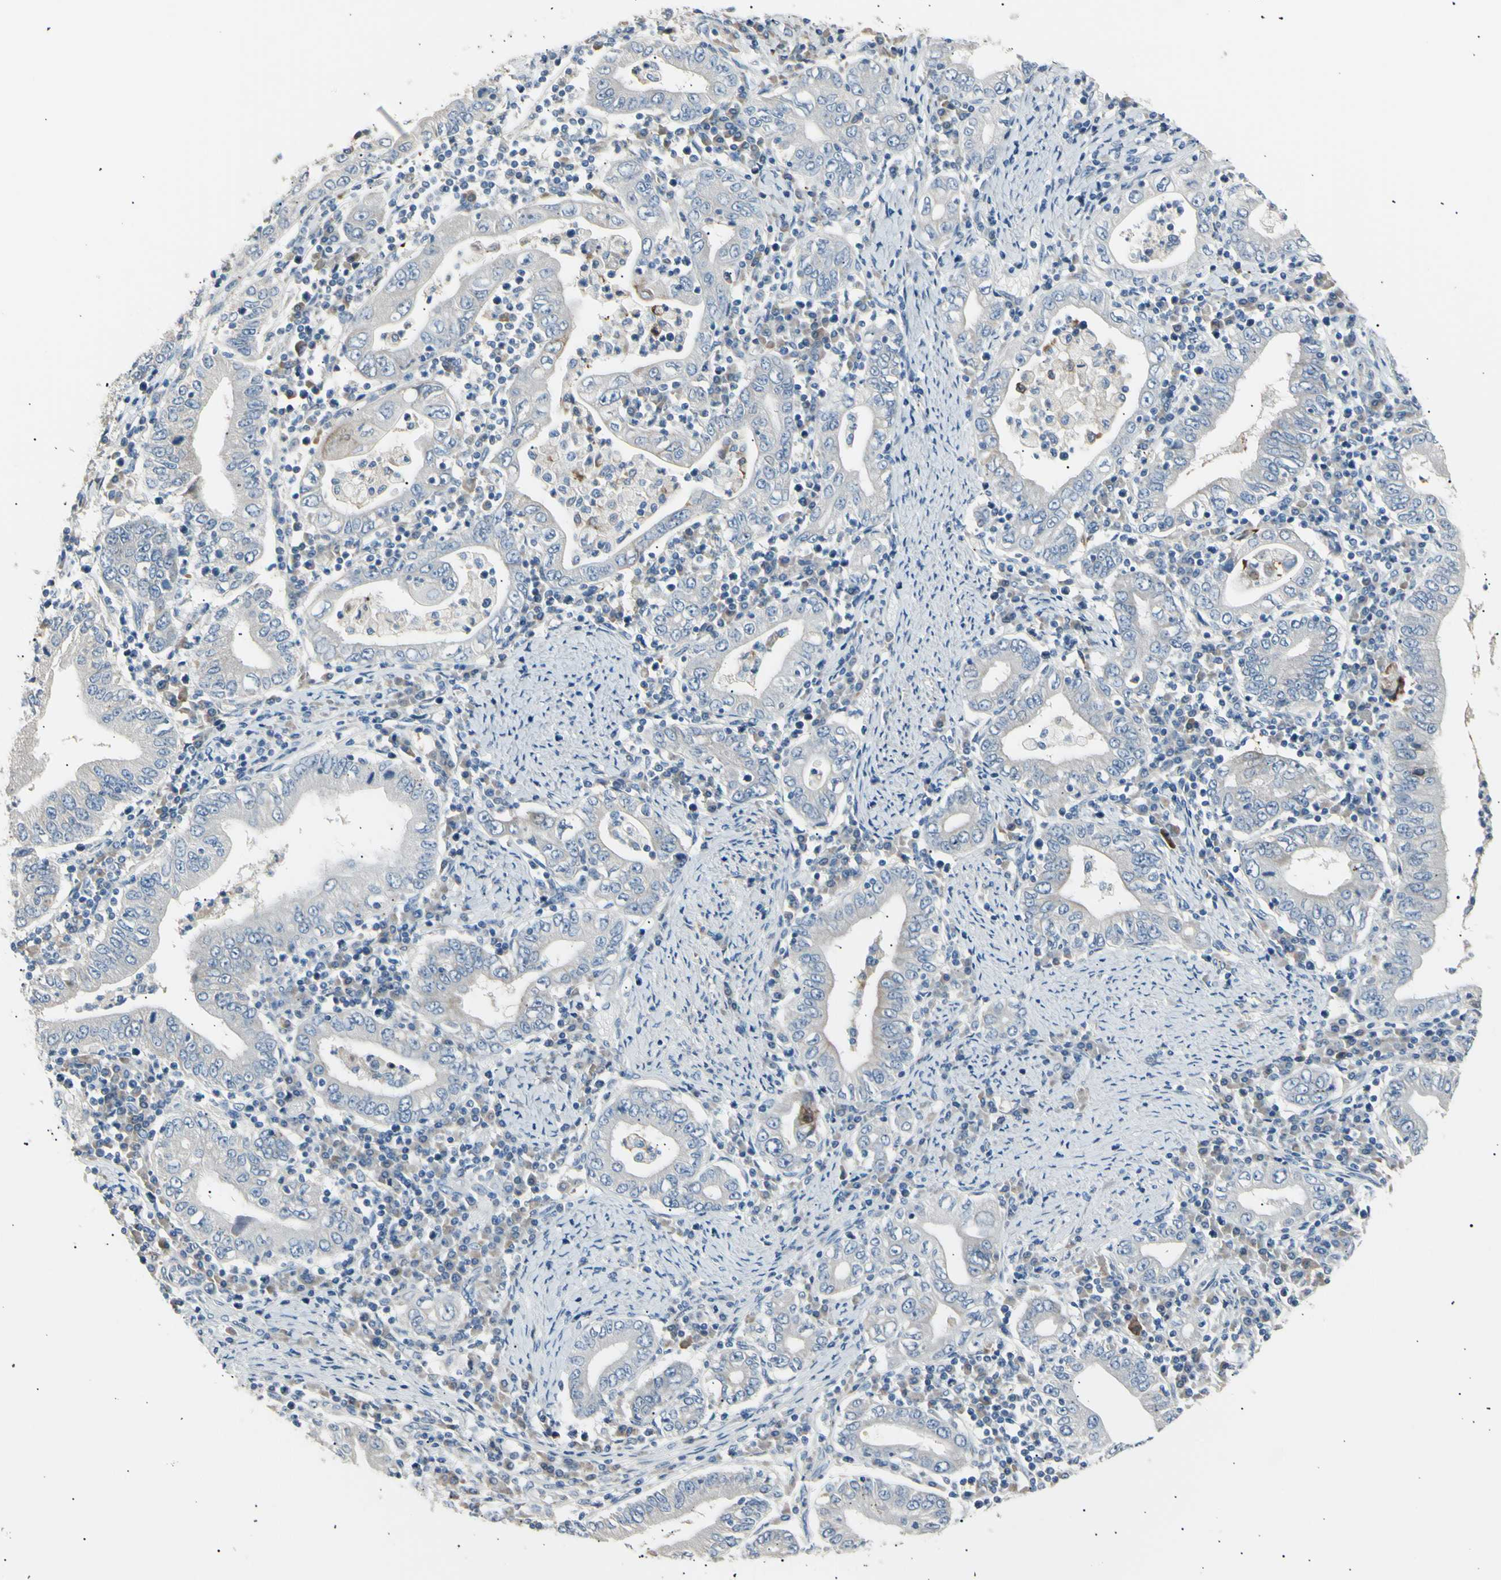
{"staining": {"intensity": "negative", "quantity": "none", "location": "none"}, "tissue": "stomach cancer", "cell_type": "Tumor cells", "image_type": "cancer", "snomed": [{"axis": "morphology", "description": "Normal tissue, NOS"}, {"axis": "morphology", "description": "Adenocarcinoma, NOS"}, {"axis": "topography", "description": "Esophagus"}, {"axis": "topography", "description": "Stomach, upper"}, {"axis": "topography", "description": "Peripheral nerve tissue"}], "caption": "Human stomach cancer stained for a protein using IHC exhibits no staining in tumor cells.", "gene": "LDLR", "patient": {"sex": "male", "age": 62}}